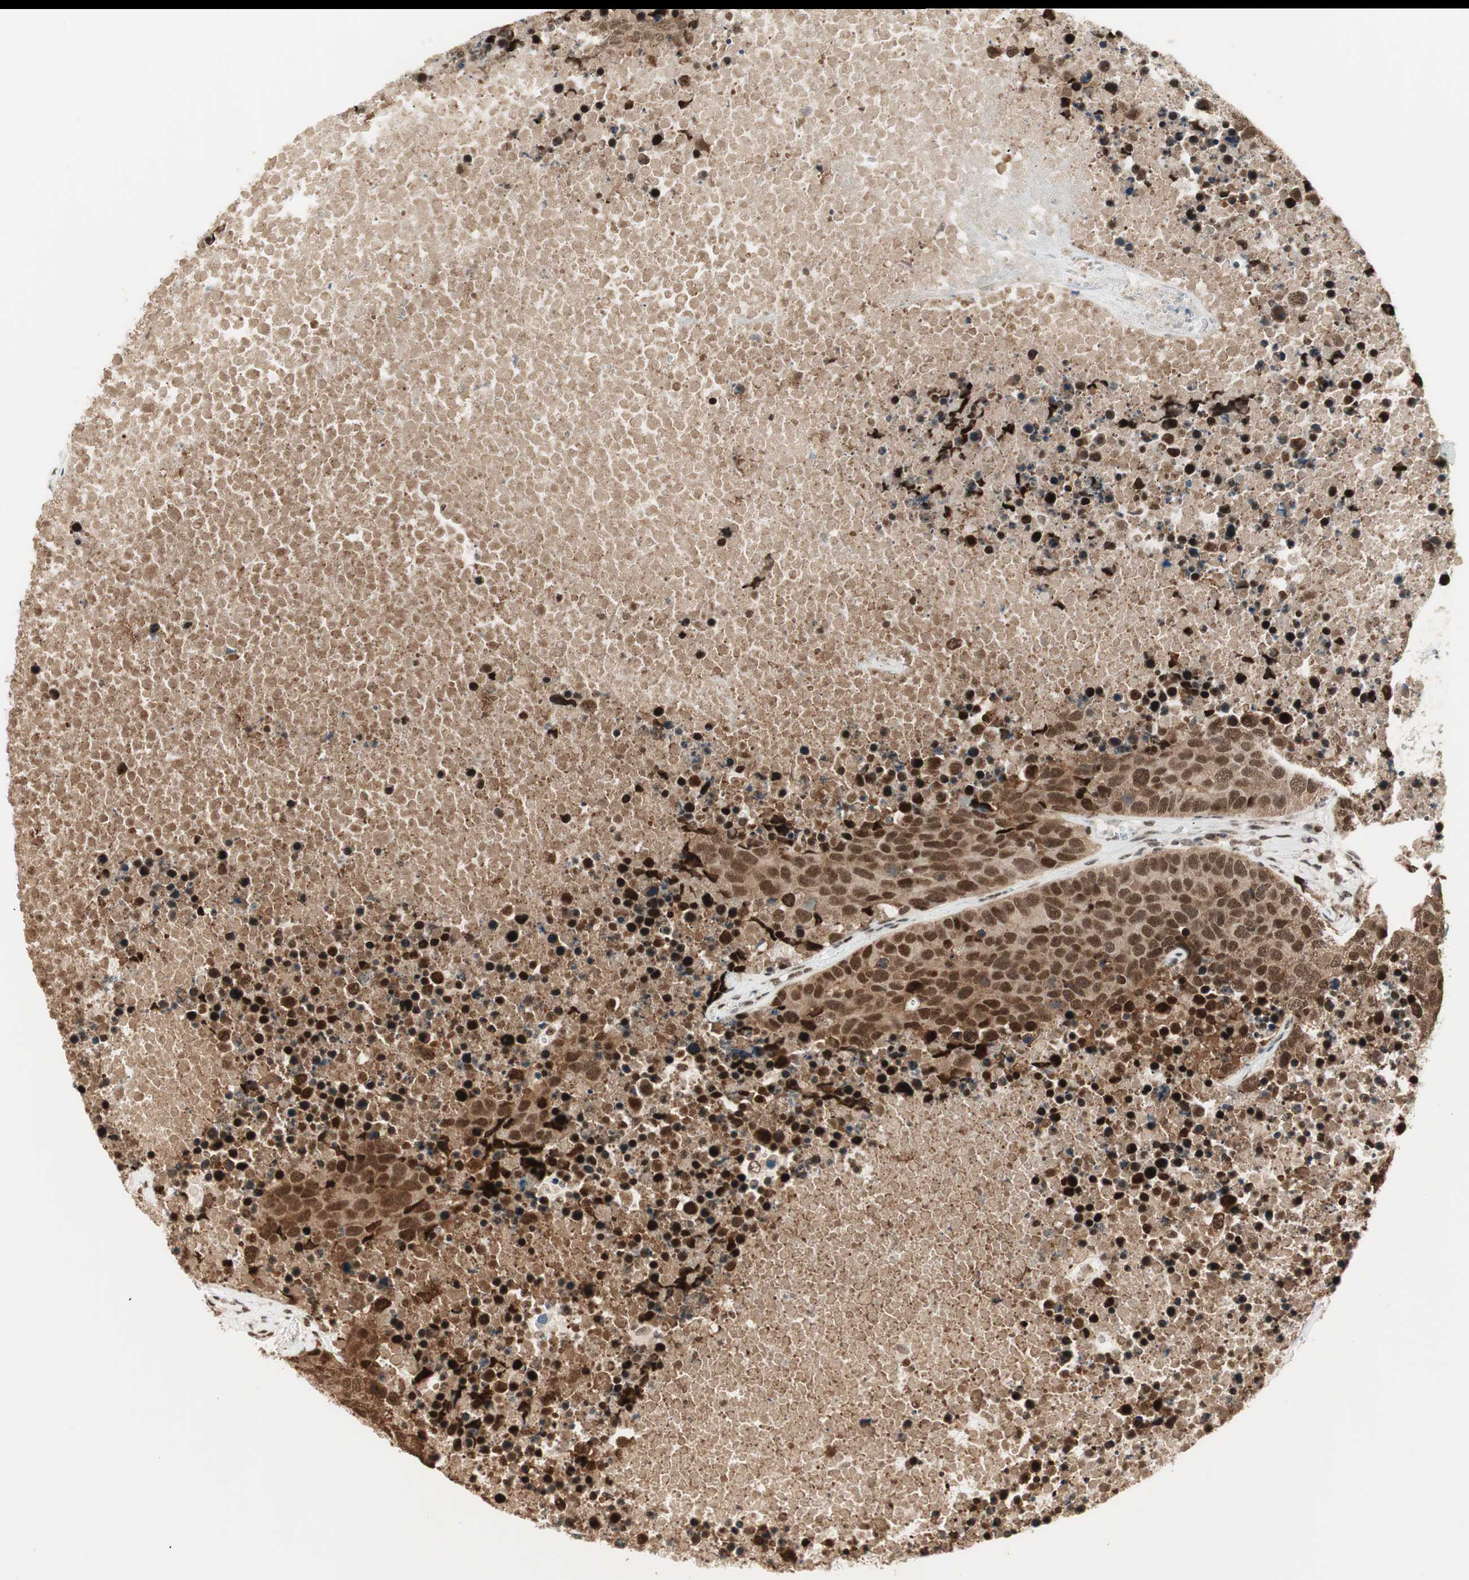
{"staining": {"intensity": "strong", "quantity": ">75%", "location": "cytoplasmic/membranous,nuclear"}, "tissue": "carcinoid", "cell_type": "Tumor cells", "image_type": "cancer", "snomed": [{"axis": "morphology", "description": "Carcinoid, malignant, NOS"}, {"axis": "topography", "description": "Lung"}], "caption": "The immunohistochemical stain highlights strong cytoplasmic/membranous and nuclear staining in tumor cells of carcinoid tissue.", "gene": "SMARCE1", "patient": {"sex": "male", "age": 60}}